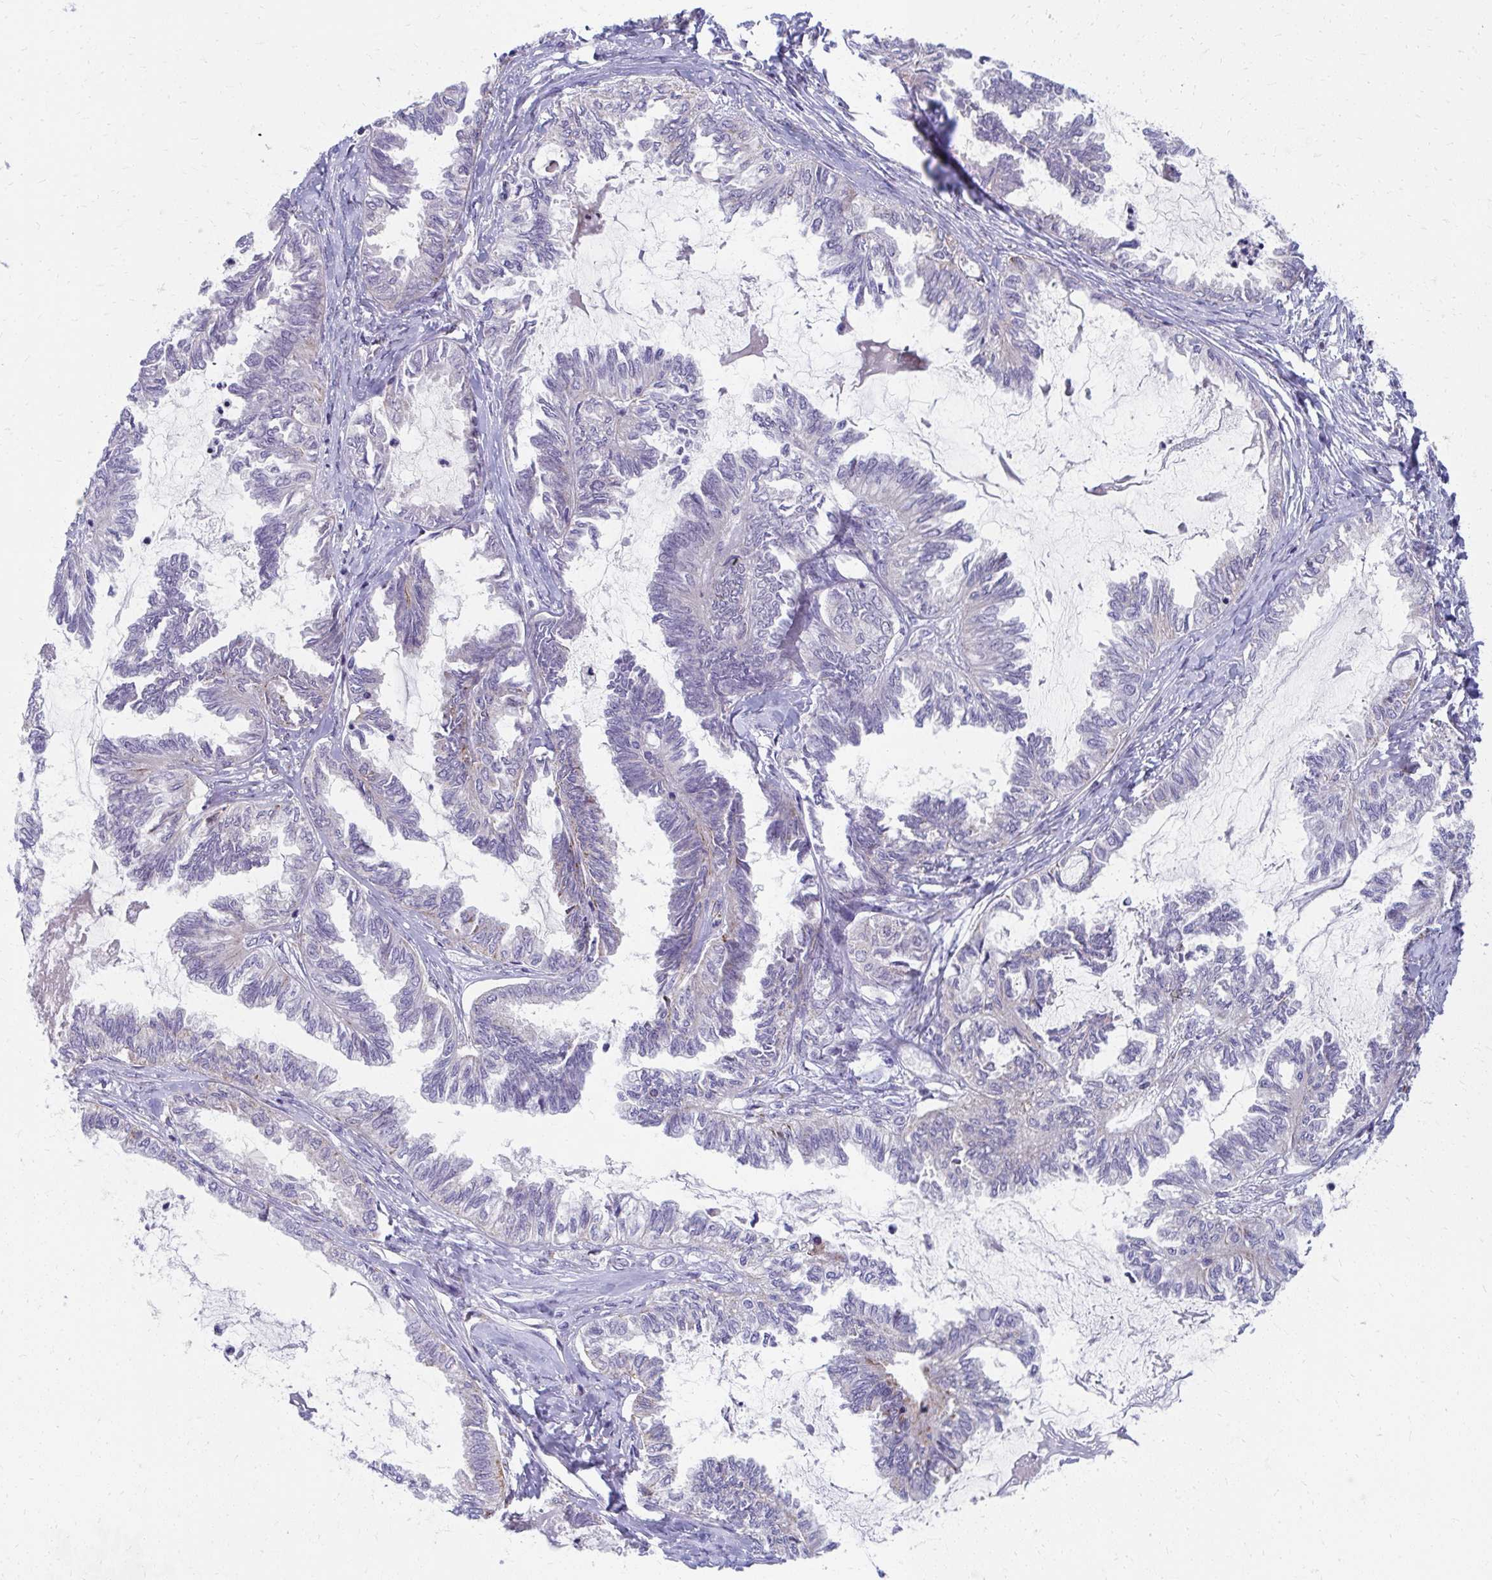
{"staining": {"intensity": "moderate", "quantity": "25%-75%", "location": "cytoplasmic/membranous"}, "tissue": "ovarian cancer", "cell_type": "Tumor cells", "image_type": "cancer", "snomed": [{"axis": "morphology", "description": "Carcinoma, endometroid"}, {"axis": "topography", "description": "Ovary"}], "caption": "About 25%-75% of tumor cells in human ovarian endometroid carcinoma reveal moderate cytoplasmic/membranous protein staining as visualized by brown immunohistochemical staining.", "gene": "IL37", "patient": {"sex": "female", "age": 70}}